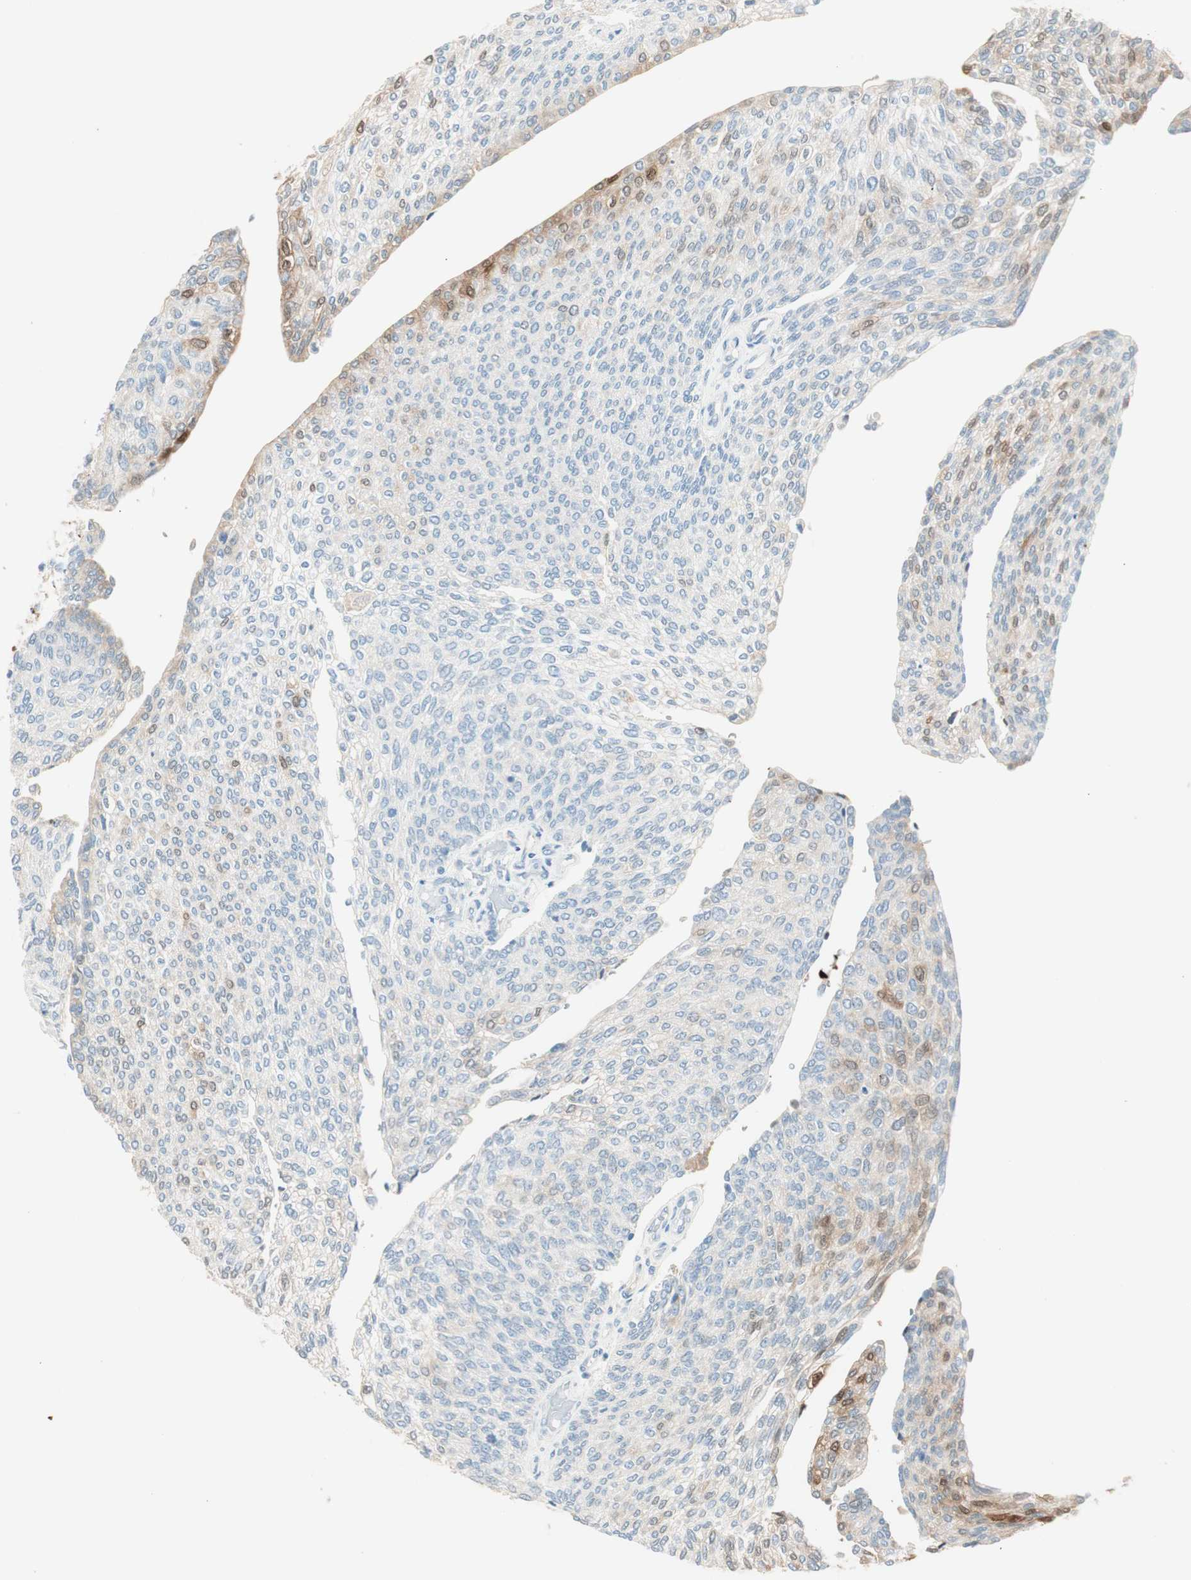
{"staining": {"intensity": "strong", "quantity": "<25%", "location": "cytoplasmic/membranous,nuclear"}, "tissue": "urothelial cancer", "cell_type": "Tumor cells", "image_type": "cancer", "snomed": [{"axis": "morphology", "description": "Urothelial carcinoma, Low grade"}, {"axis": "topography", "description": "Urinary bladder"}], "caption": "A histopathology image showing strong cytoplasmic/membranous and nuclear staining in approximately <25% of tumor cells in urothelial carcinoma (low-grade), as visualized by brown immunohistochemical staining.", "gene": "HPGD", "patient": {"sex": "female", "age": 79}}